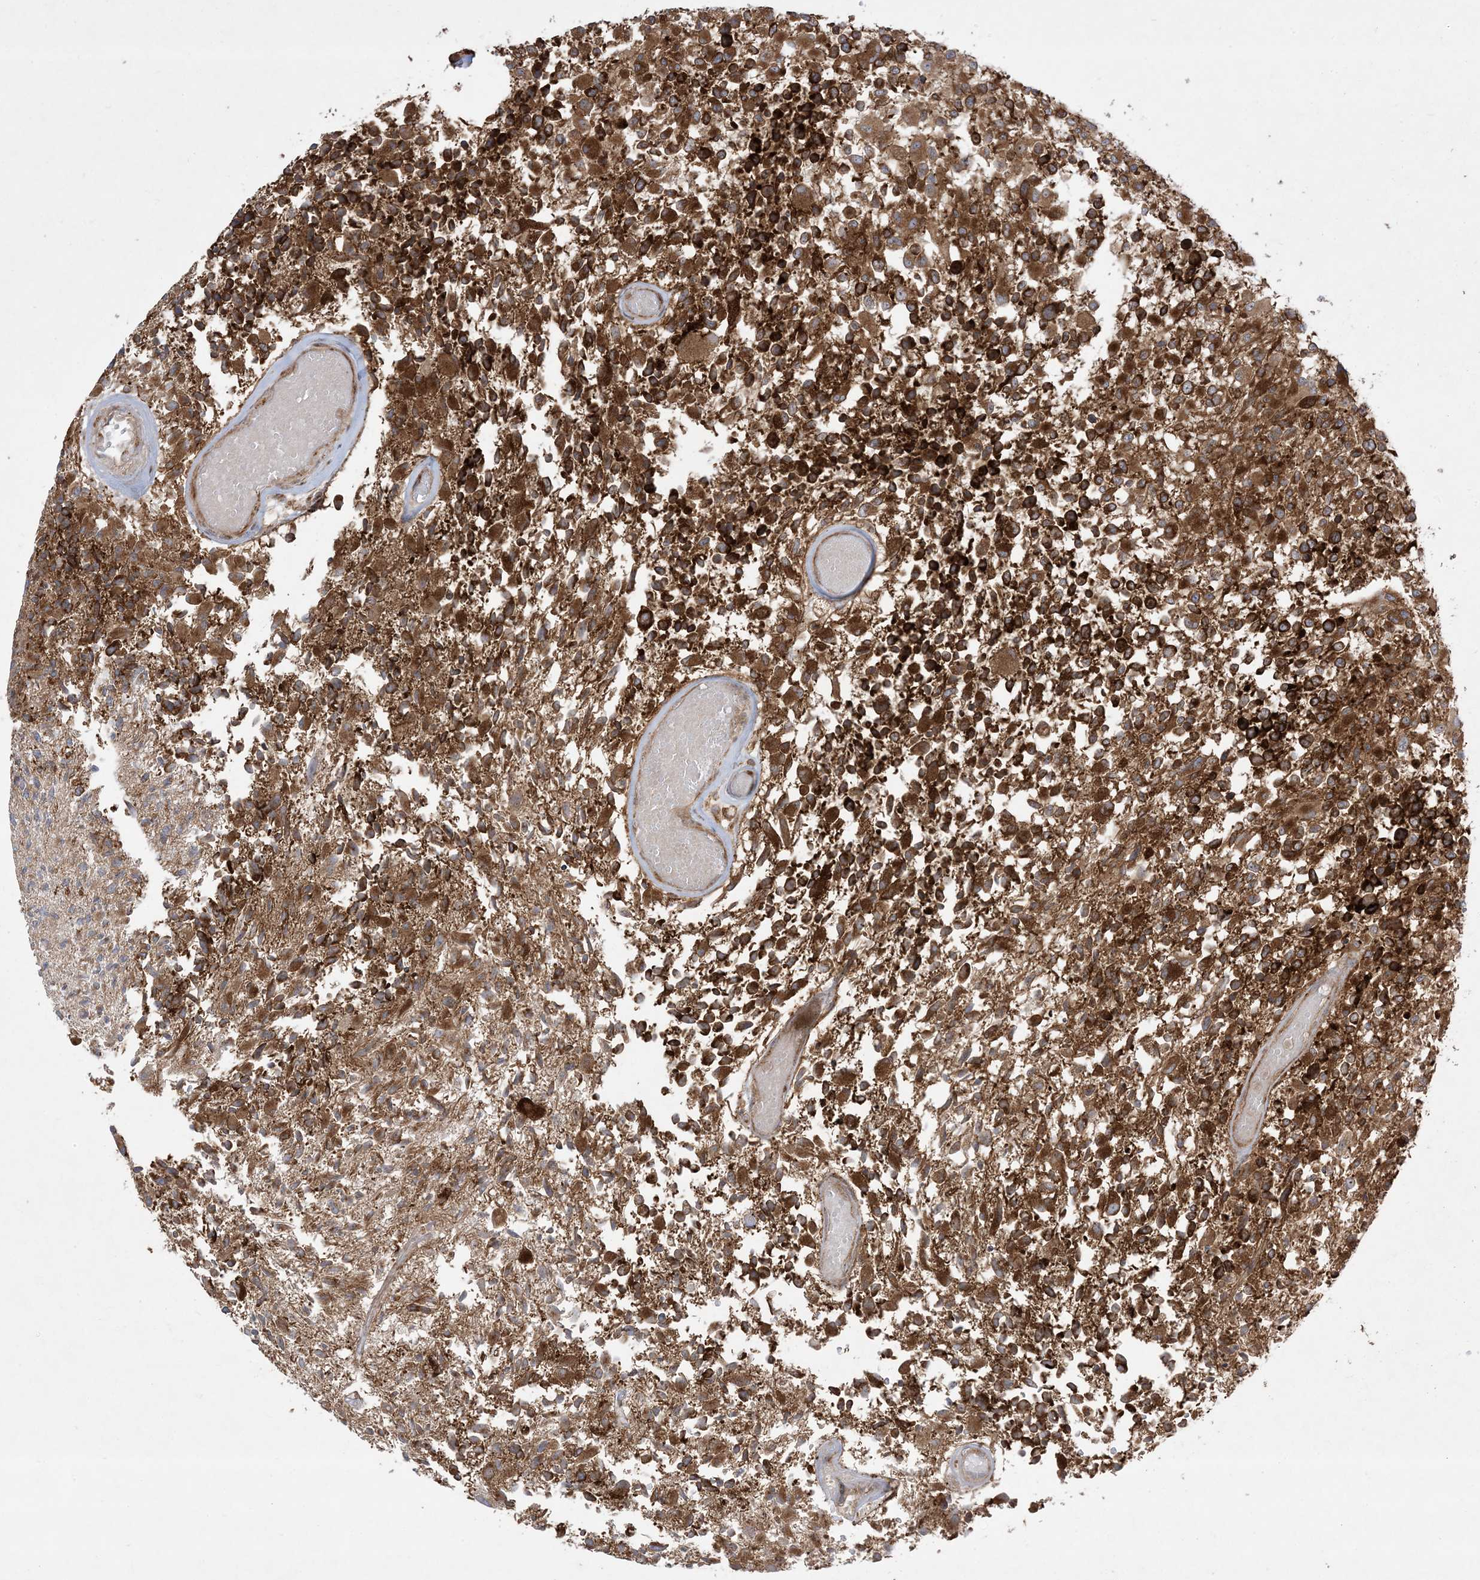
{"staining": {"intensity": "strong", "quantity": ">75%", "location": "cytoplasmic/membranous"}, "tissue": "glioma", "cell_type": "Tumor cells", "image_type": "cancer", "snomed": [{"axis": "morphology", "description": "Glioma, malignant, High grade"}, {"axis": "morphology", "description": "Glioblastoma, NOS"}, {"axis": "topography", "description": "Brain"}], "caption": "Human glioma stained with a protein marker demonstrates strong staining in tumor cells.", "gene": "SOGA3", "patient": {"sex": "male", "age": 60}}